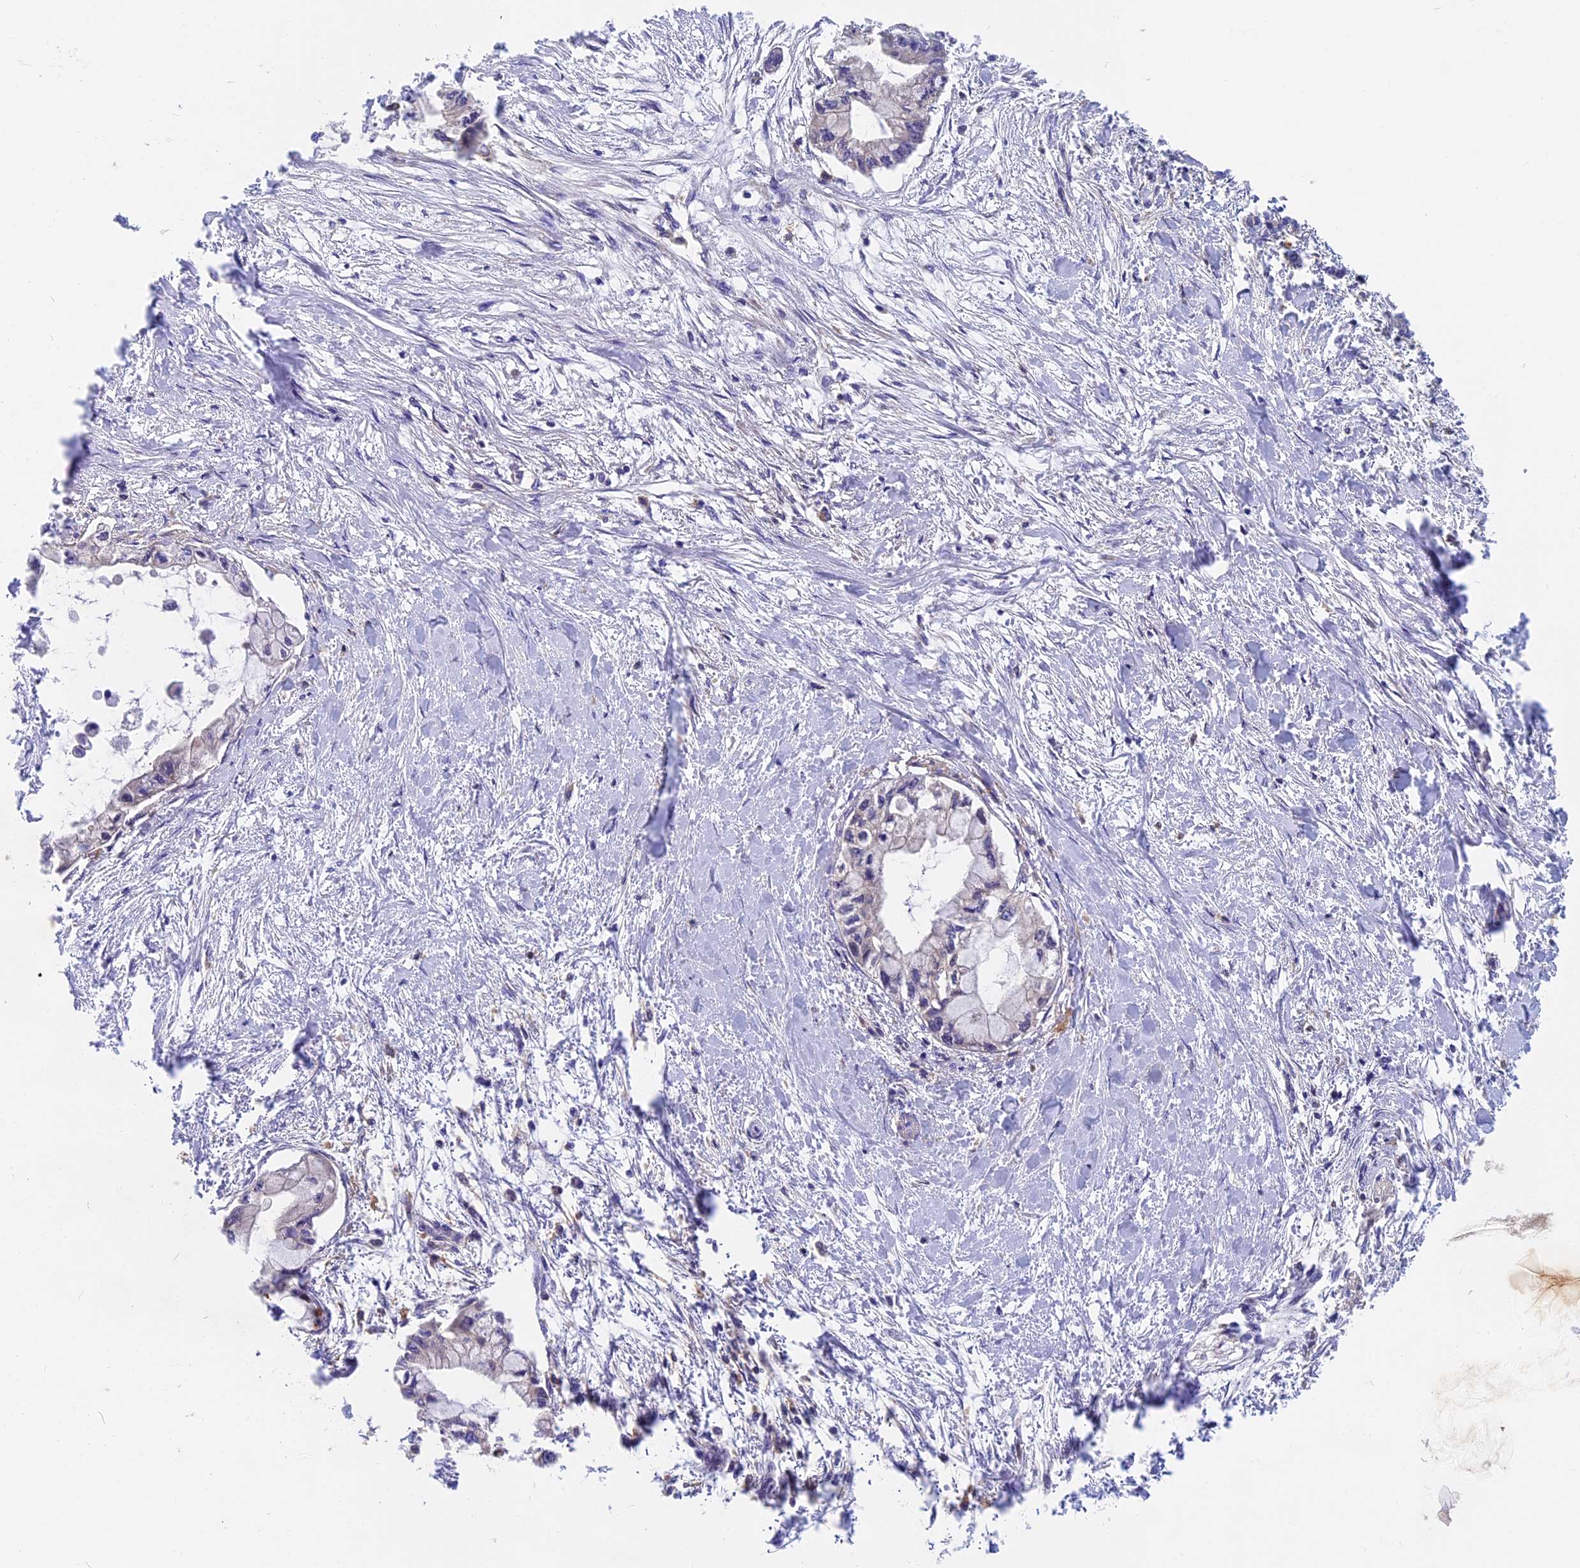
{"staining": {"intensity": "negative", "quantity": "none", "location": "none"}, "tissue": "pancreatic cancer", "cell_type": "Tumor cells", "image_type": "cancer", "snomed": [{"axis": "morphology", "description": "Adenocarcinoma, NOS"}, {"axis": "topography", "description": "Pancreas"}], "caption": "DAB immunohistochemical staining of human pancreatic cancer reveals no significant staining in tumor cells.", "gene": "MYO9B", "patient": {"sex": "male", "age": 48}}